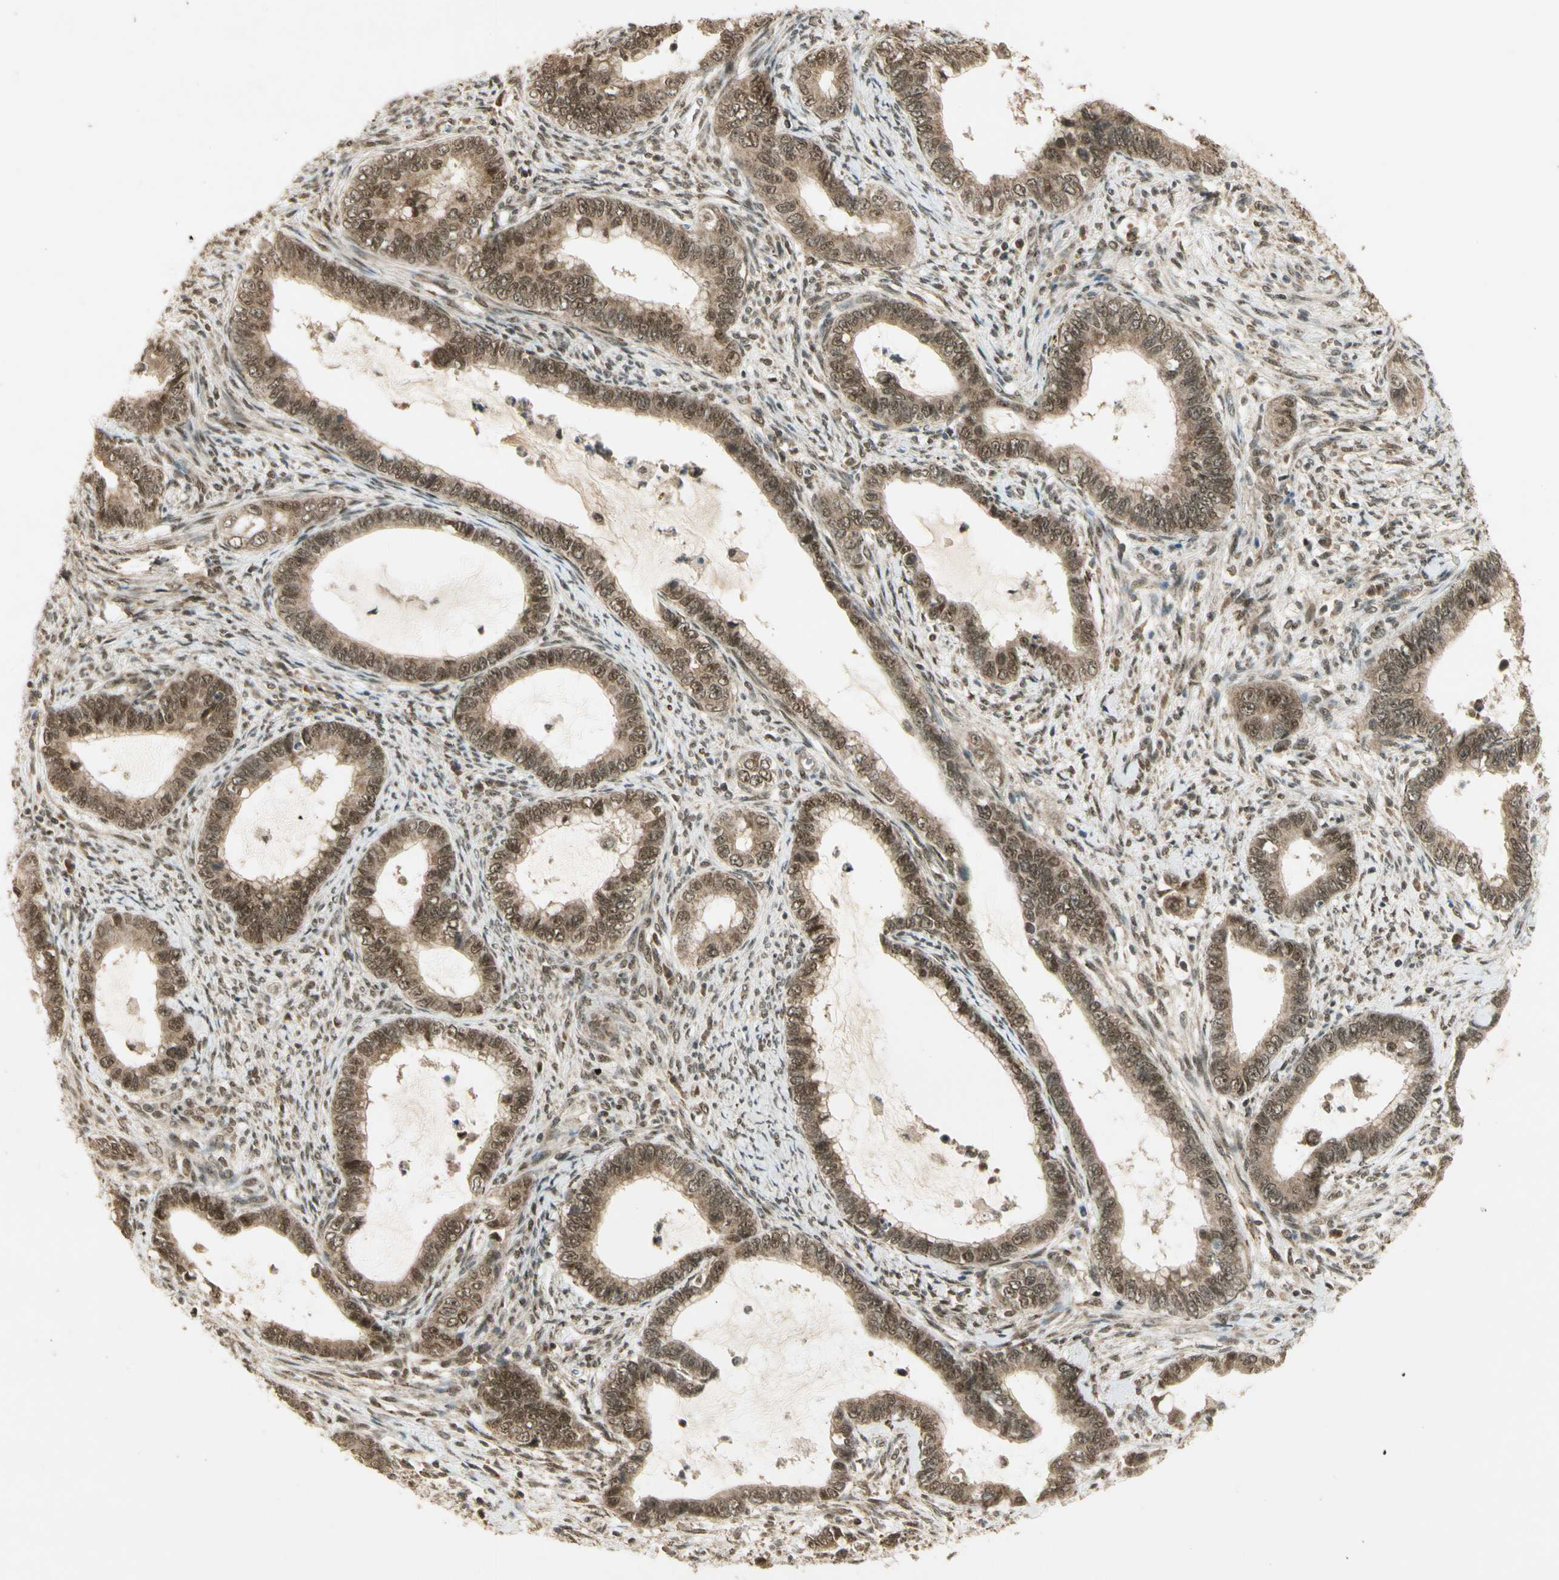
{"staining": {"intensity": "moderate", "quantity": ">75%", "location": "cytoplasmic/membranous,nuclear"}, "tissue": "cervical cancer", "cell_type": "Tumor cells", "image_type": "cancer", "snomed": [{"axis": "morphology", "description": "Adenocarcinoma, NOS"}, {"axis": "topography", "description": "Cervix"}], "caption": "Immunohistochemistry (IHC) image of human cervical adenocarcinoma stained for a protein (brown), which exhibits medium levels of moderate cytoplasmic/membranous and nuclear expression in about >75% of tumor cells.", "gene": "ZNF135", "patient": {"sex": "female", "age": 44}}